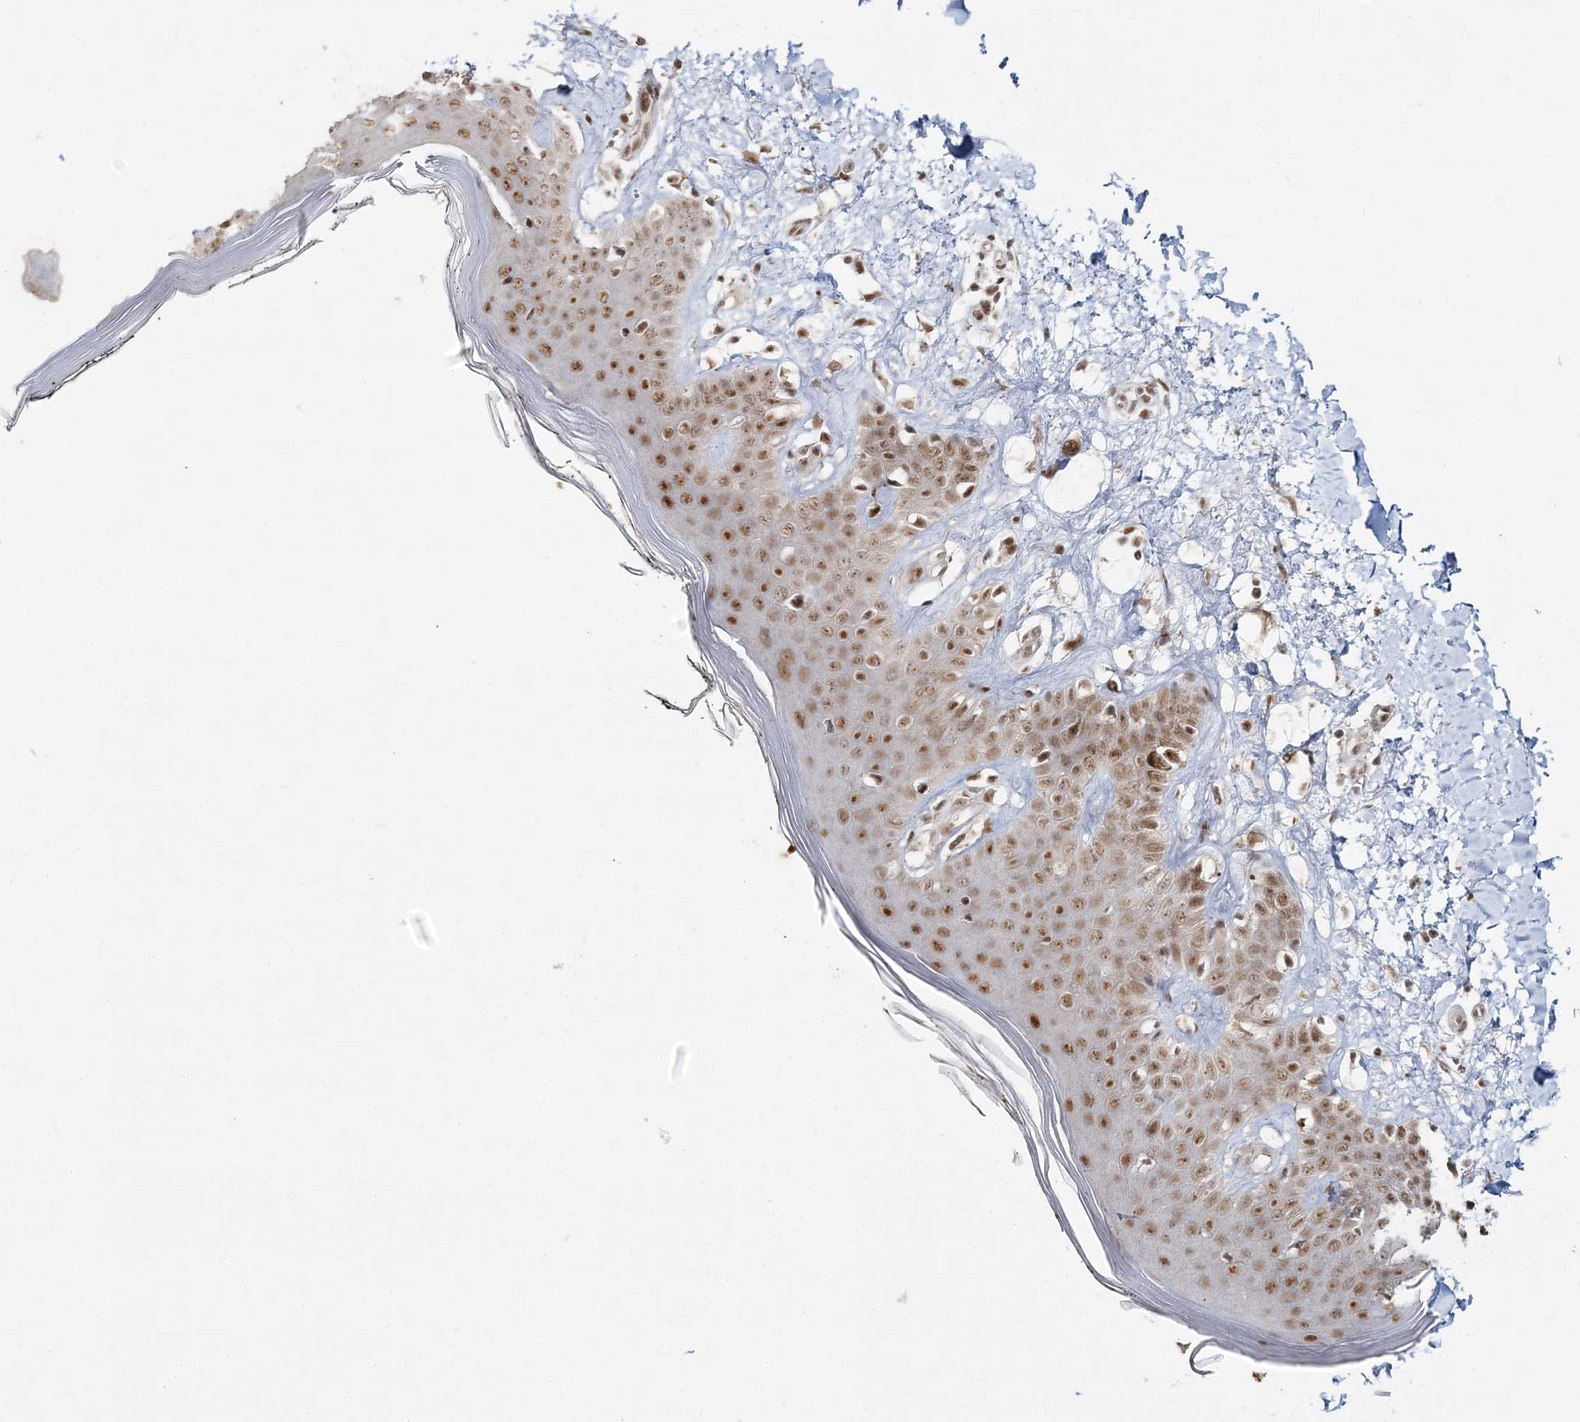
{"staining": {"intensity": "moderate", "quantity": ">75%", "location": "nuclear"}, "tissue": "skin", "cell_type": "Fibroblasts", "image_type": "normal", "snomed": [{"axis": "morphology", "description": "Normal tissue, NOS"}, {"axis": "topography", "description": "Skin"}], "caption": "IHC image of unremarkable skin stained for a protein (brown), which shows medium levels of moderate nuclear staining in about >75% of fibroblasts.", "gene": "ENSG00000290315", "patient": {"sex": "female", "age": 64}}